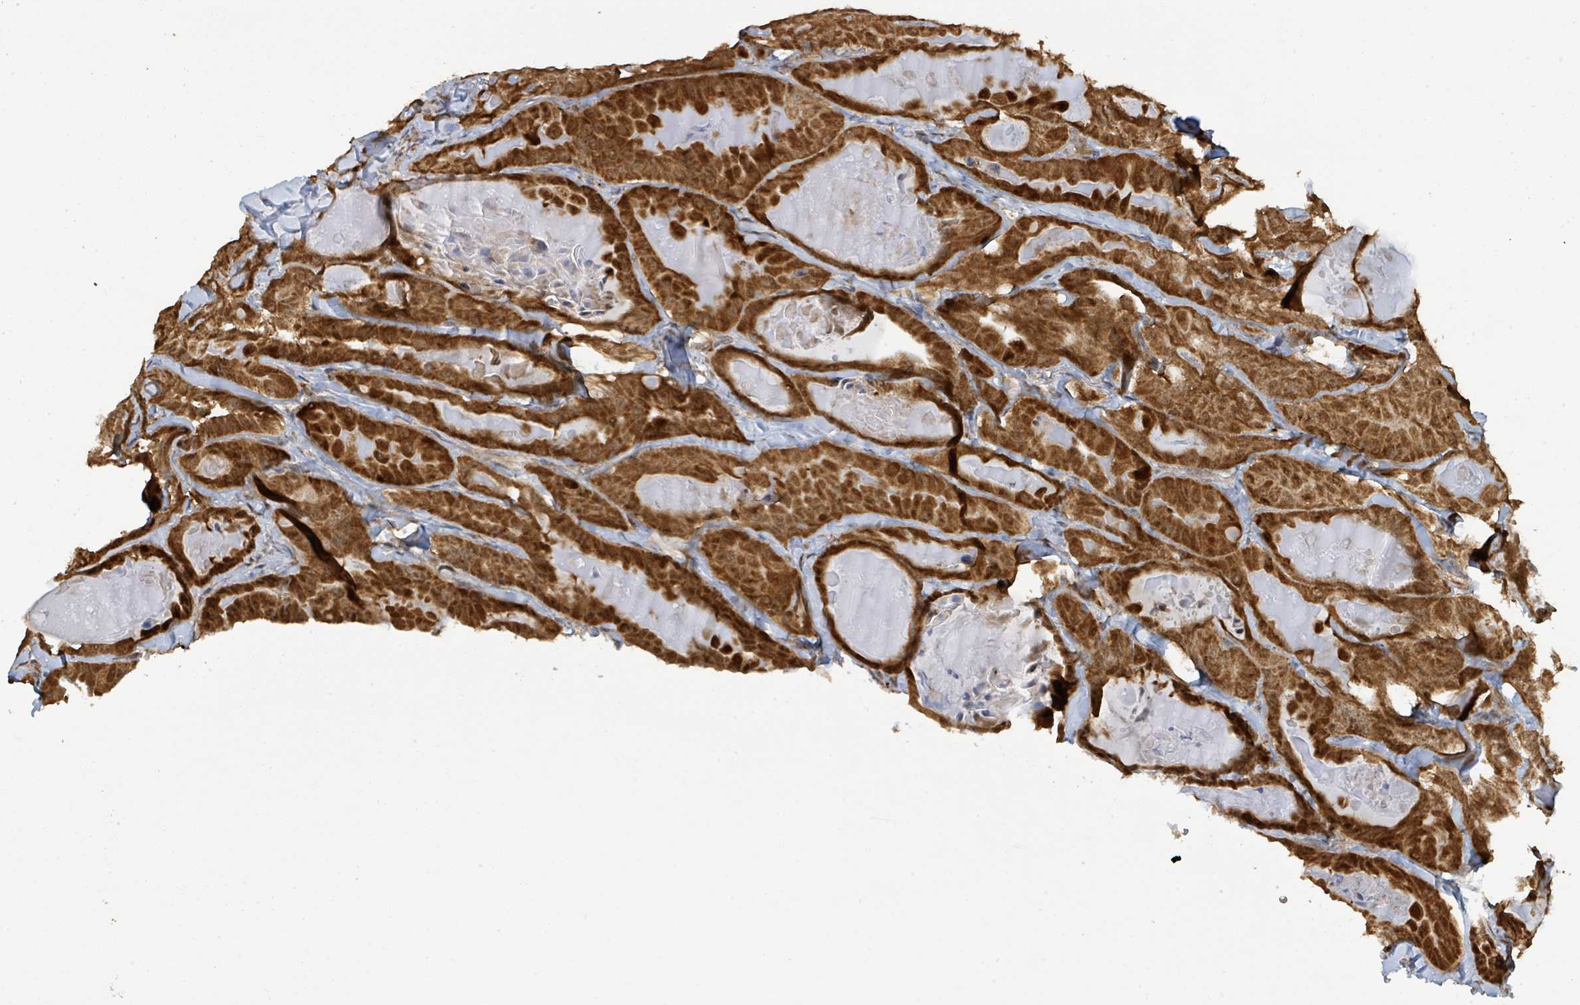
{"staining": {"intensity": "strong", "quantity": ">75%", "location": "cytoplasmic/membranous,nuclear"}, "tissue": "thyroid cancer", "cell_type": "Tumor cells", "image_type": "cancer", "snomed": [{"axis": "morphology", "description": "Papillary adenocarcinoma, NOS"}, {"axis": "topography", "description": "Thyroid gland"}], "caption": "Papillary adenocarcinoma (thyroid) tissue shows strong cytoplasmic/membranous and nuclear positivity in about >75% of tumor cells", "gene": "PSMB7", "patient": {"sex": "female", "age": 68}}